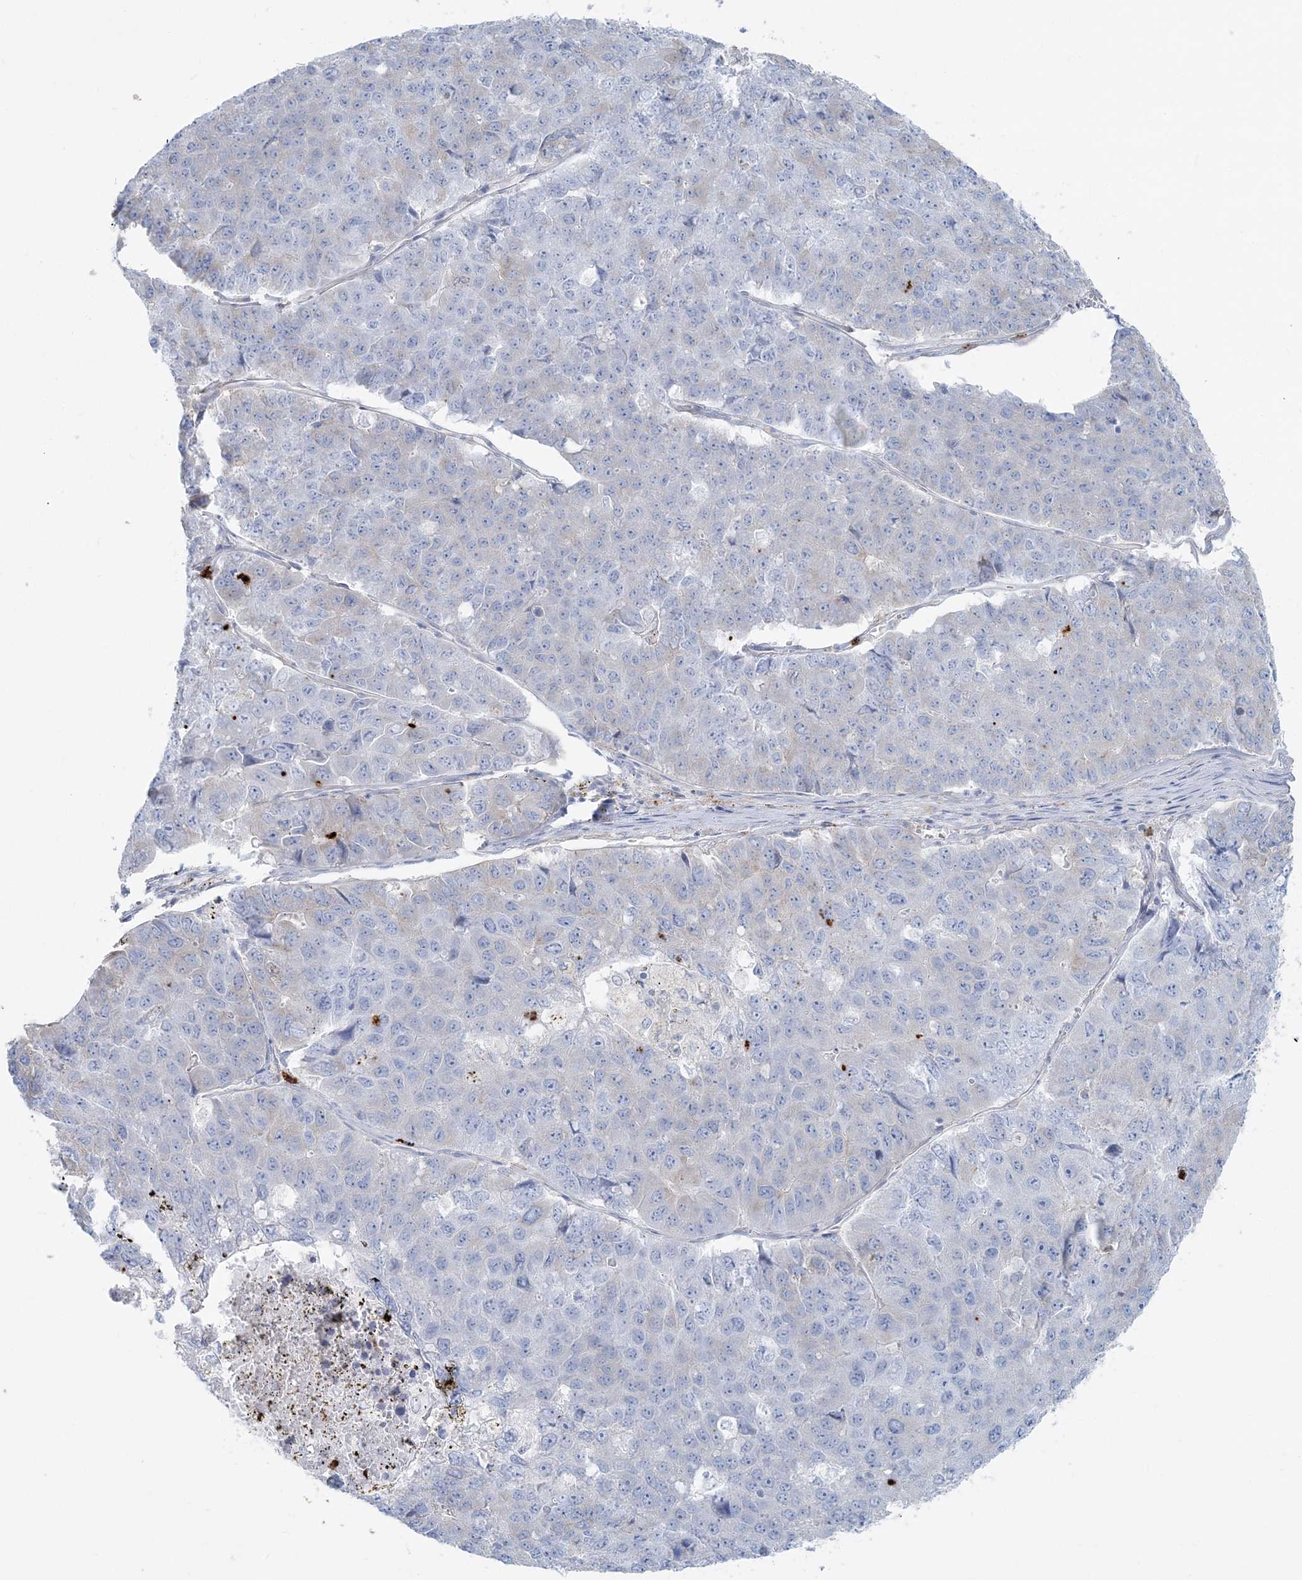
{"staining": {"intensity": "negative", "quantity": "none", "location": "none"}, "tissue": "pancreatic cancer", "cell_type": "Tumor cells", "image_type": "cancer", "snomed": [{"axis": "morphology", "description": "Adenocarcinoma, NOS"}, {"axis": "topography", "description": "Pancreas"}], "caption": "DAB immunohistochemical staining of pancreatic cancer (adenocarcinoma) demonstrates no significant staining in tumor cells.", "gene": "CCNJ", "patient": {"sex": "male", "age": 50}}